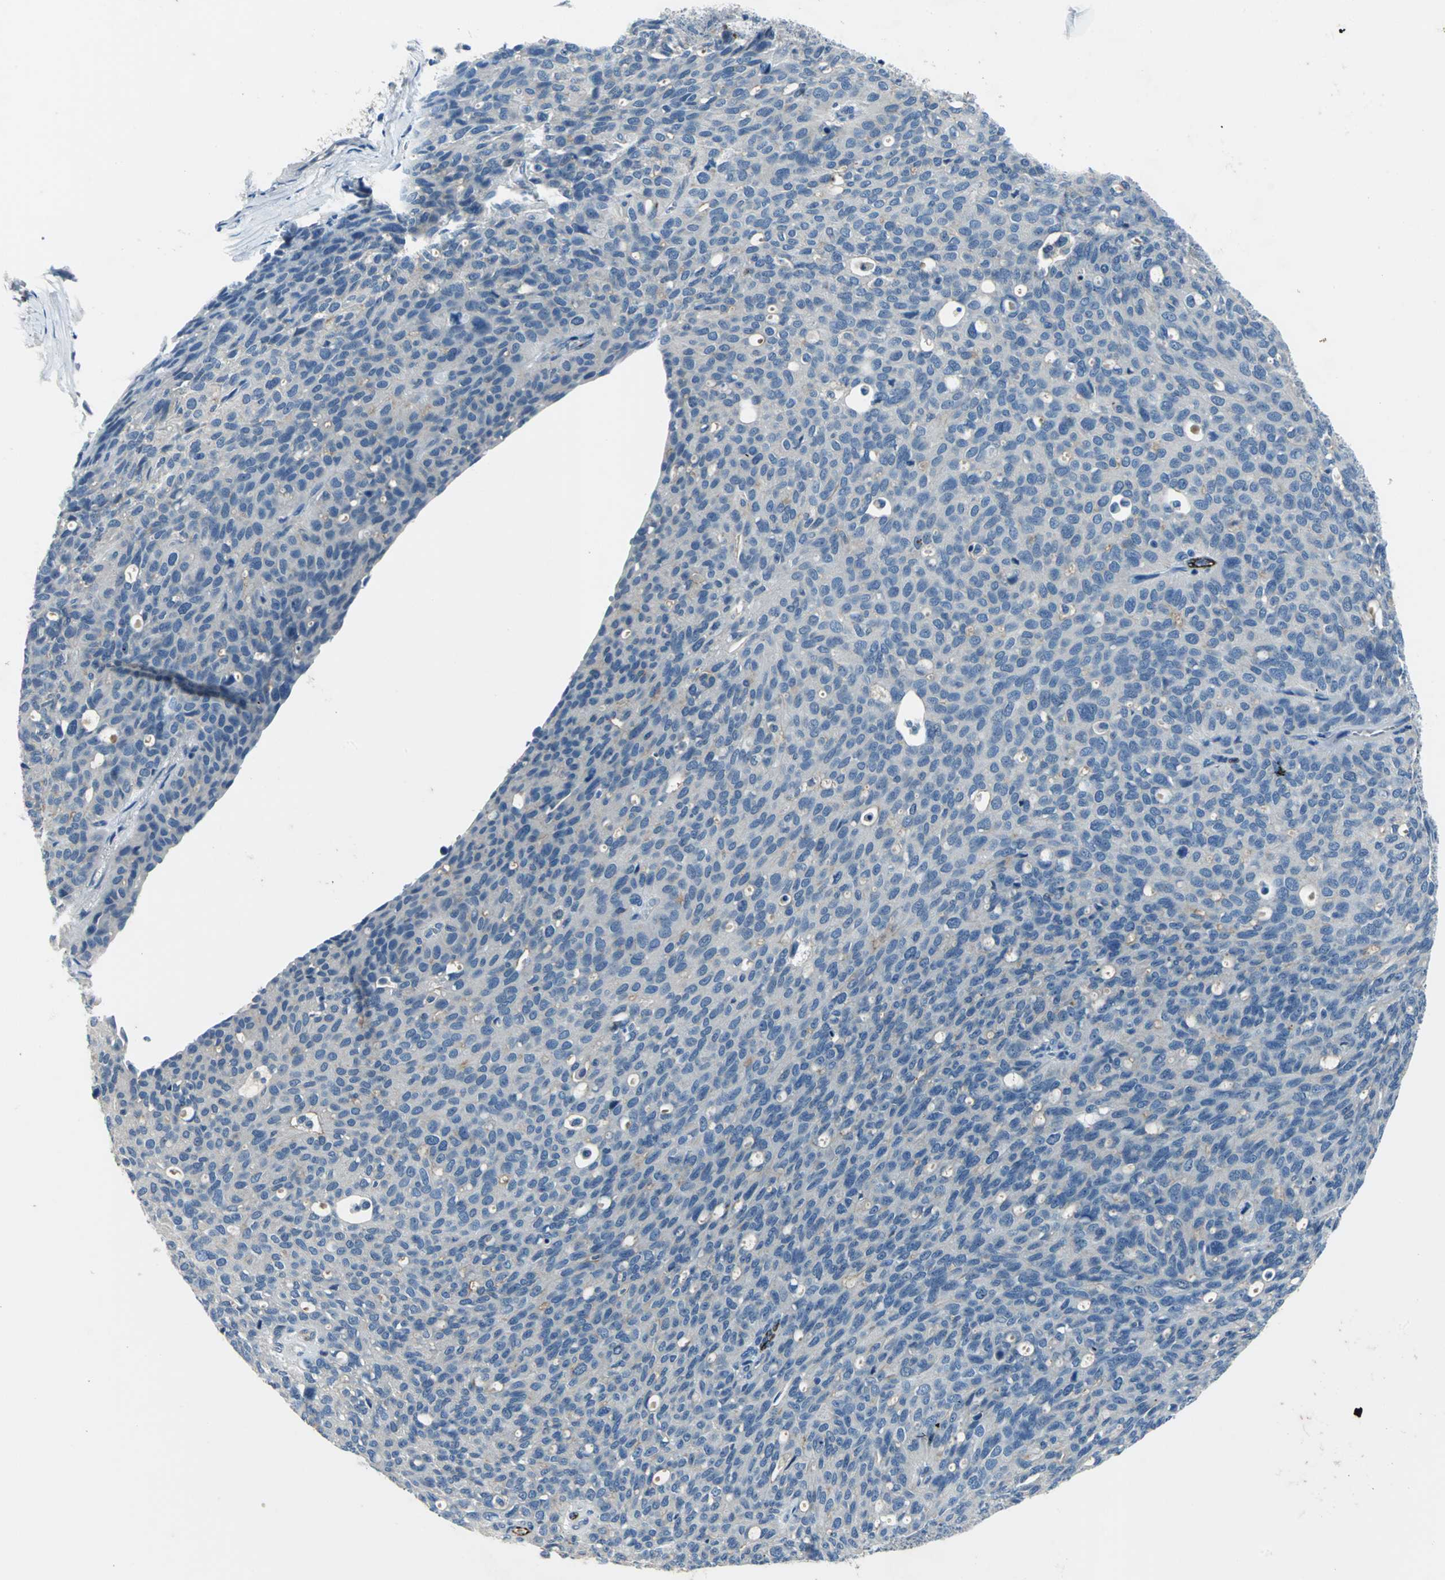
{"staining": {"intensity": "negative", "quantity": "none", "location": "none"}, "tissue": "ovarian cancer", "cell_type": "Tumor cells", "image_type": "cancer", "snomed": [{"axis": "morphology", "description": "Carcinoma, endometroid"}, {"axis": "topography", "description": "Ovary"}], "caption": "Immunohistochemistry of ovarian cancer shows no staining in tumor cells. (Stains: DAB IHC with hematoxylin counter stain, Microscopy: brightfield microscopy at high magnification).", "gene": "SELP", "patient": {"sex": "female", "age": 60}}